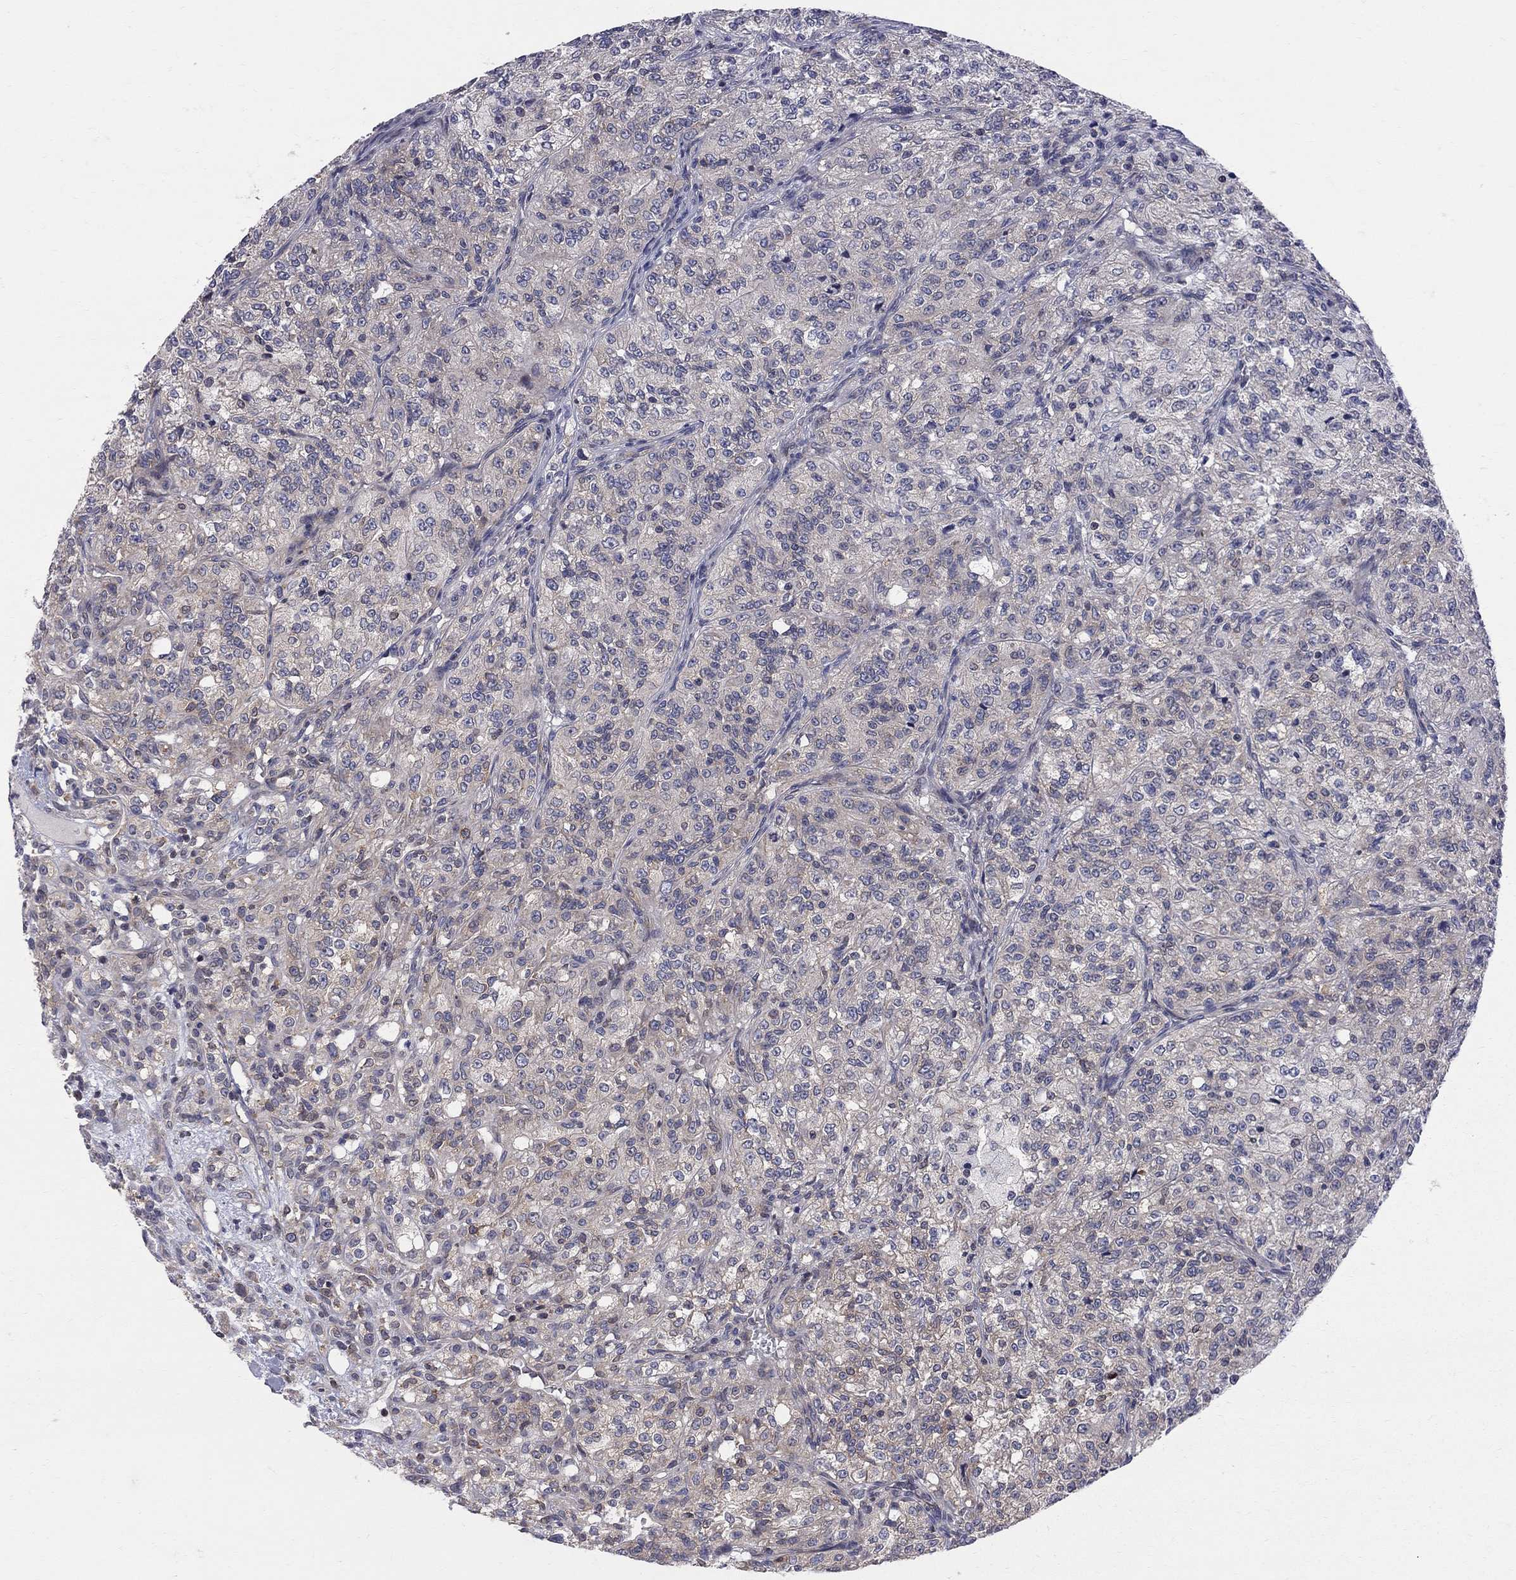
{"staining": {"intensity": "weak", "quantity": "25%-75%", "location": "cytoplasmic/membranous"}, "tissue": "renal cancer", "cell_type": "Tumor cells", "image_type": "cancer", "snomed": [{"axis": "morphology", "description": "Adenocarcinoma, NOS"}, {"axis": "topography", "description": "Kidney"}], "caption": "Renal adenocarcinoma was stained to show a protein in brown. There is low levels of weak cytoplasmic/membranous staining in about 25%-75% of tumor cells.", "gene": "CNOT11", "patient": {"sex": "female", "age": 63}}